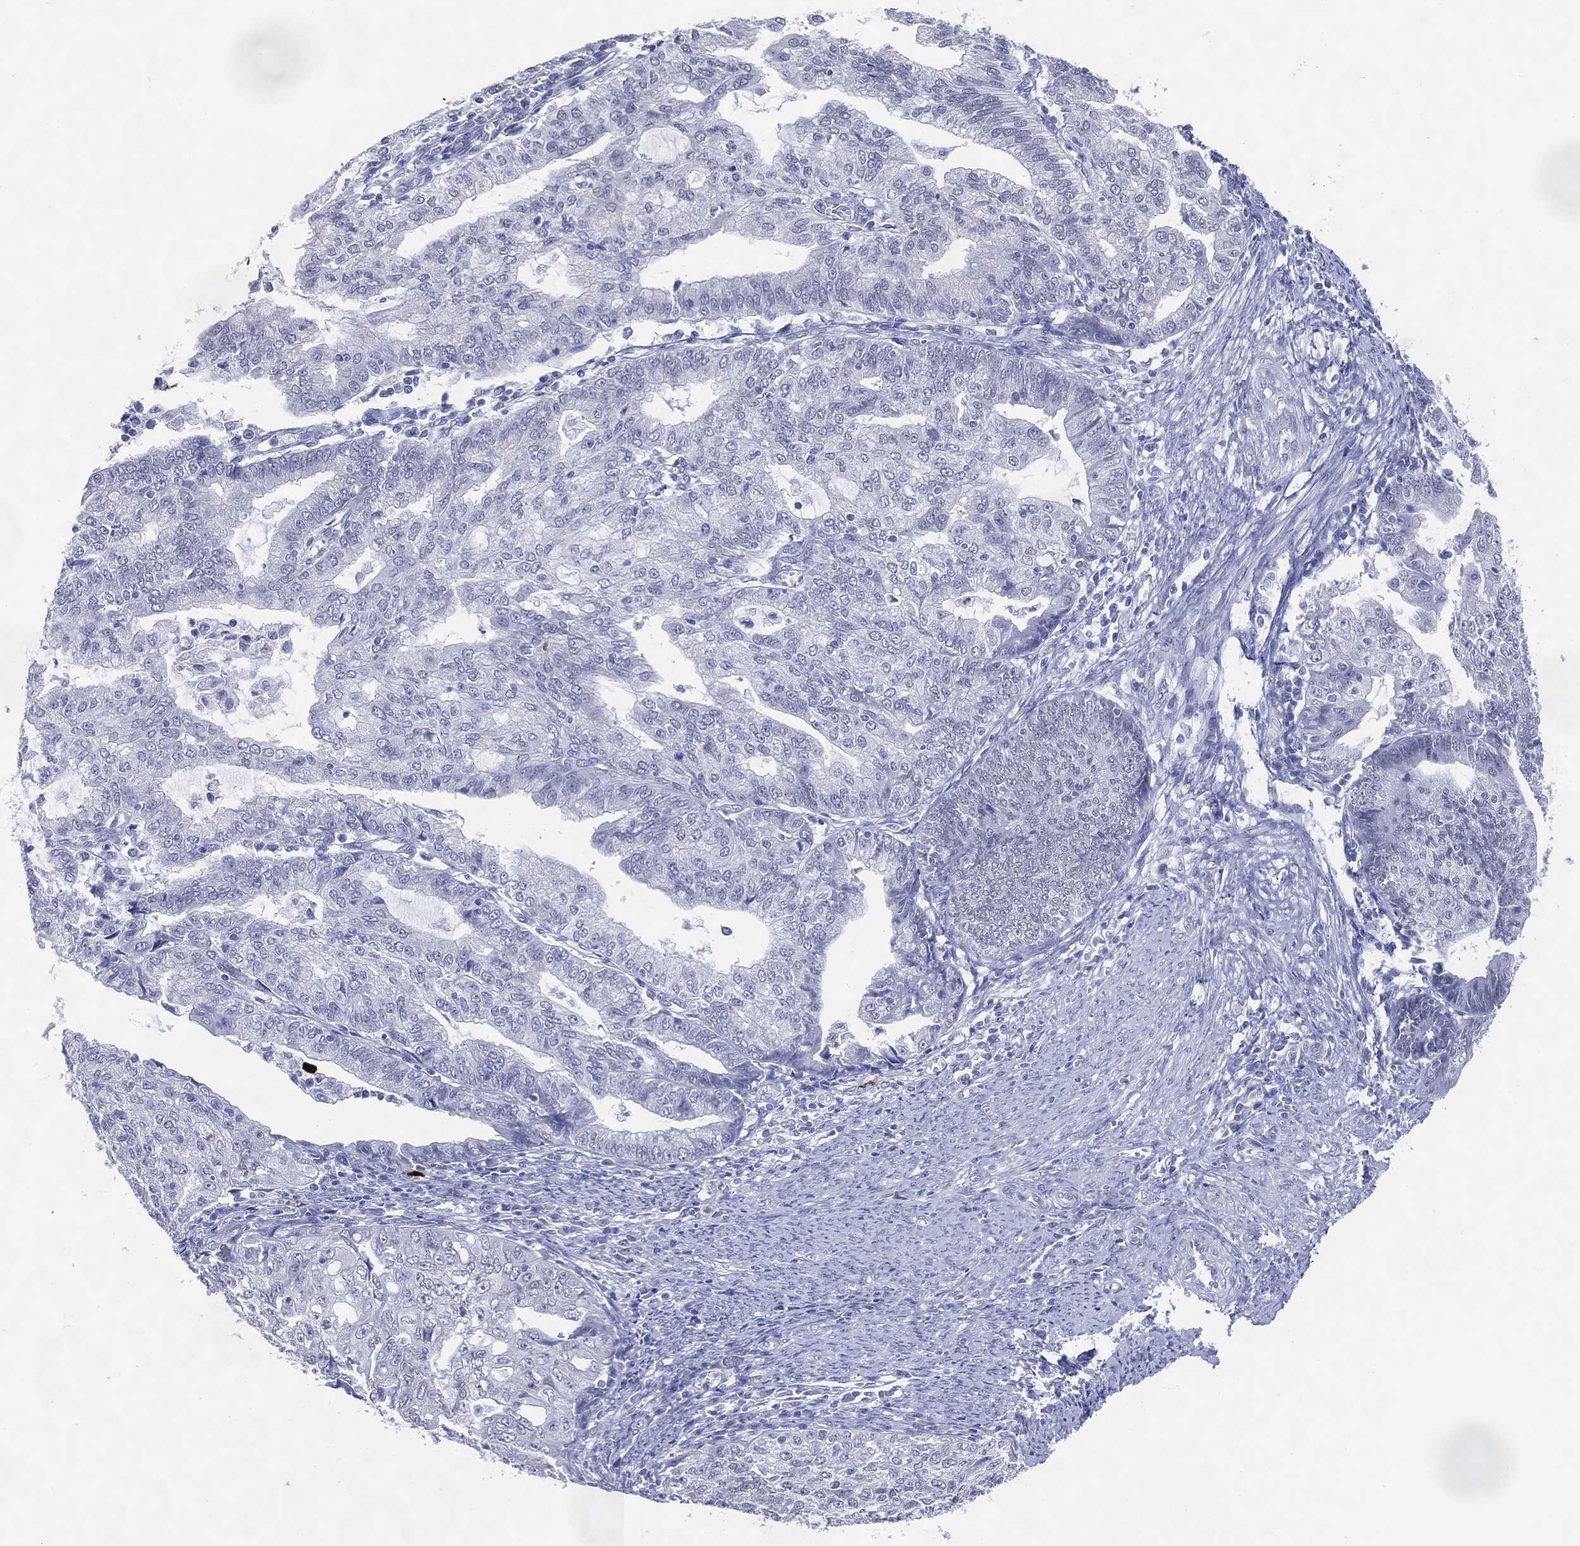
{"staining": {"intensity": "negative", "quantity": "none", "location": "none"}, "tissue": "endometrial cancer", "cell_type": "Tumor cells", "image_type": "cancer", "snomed": [{"axis": "morphology", "description": "Adenocarcinoma, NOS"}, {"axis": "topography", "description": "Endometrium"}], "caption": "A histopathology image of endometrial cancer stained for a protein displays no brown staining in tumor cells.", "gene": "CFAP58", "patient": {"sex": "female", "age": 82}}